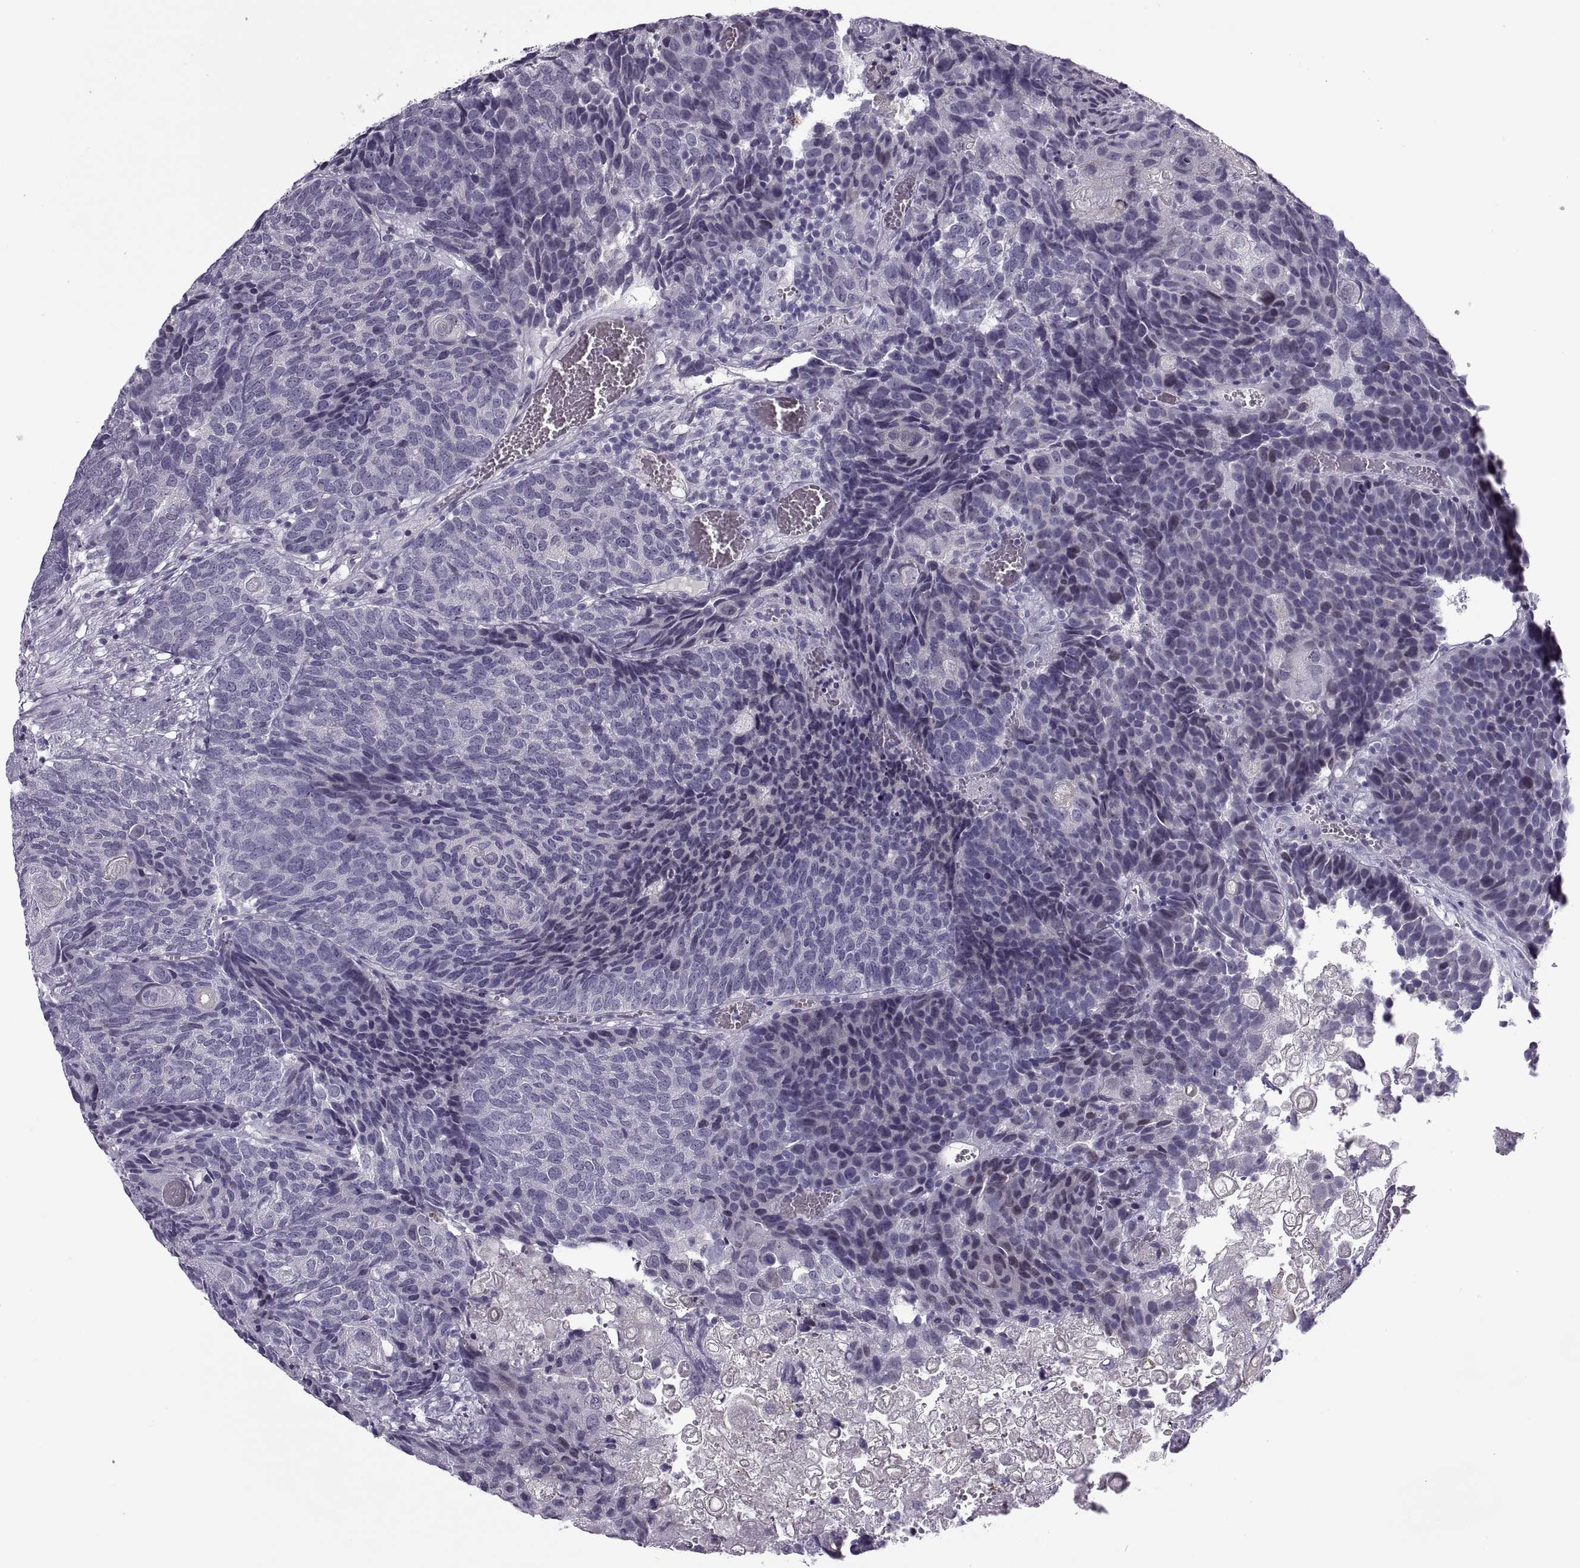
{"staining": {"intensity": "negative", "quantity": "none", "location": "none"}, "tissue": "urothelial cancer", "cell_type": "Tumor cells", "image_type": "cancer", "snomed": [{"axis": "morphology", "description": "Urothelial carcinoma, Low grade"}, {"axis": "topography", "description": "Urinary bladder"}], "caption": "High magnification brightfield microscopy of low-grade urothelial carcinoma stained with DAB (brown) and counterstained with hematoxylin (blue): tumor cells show no significant staining.", "gene": "MAGEB1", "patient": {"sex": "female", "age": 62}}